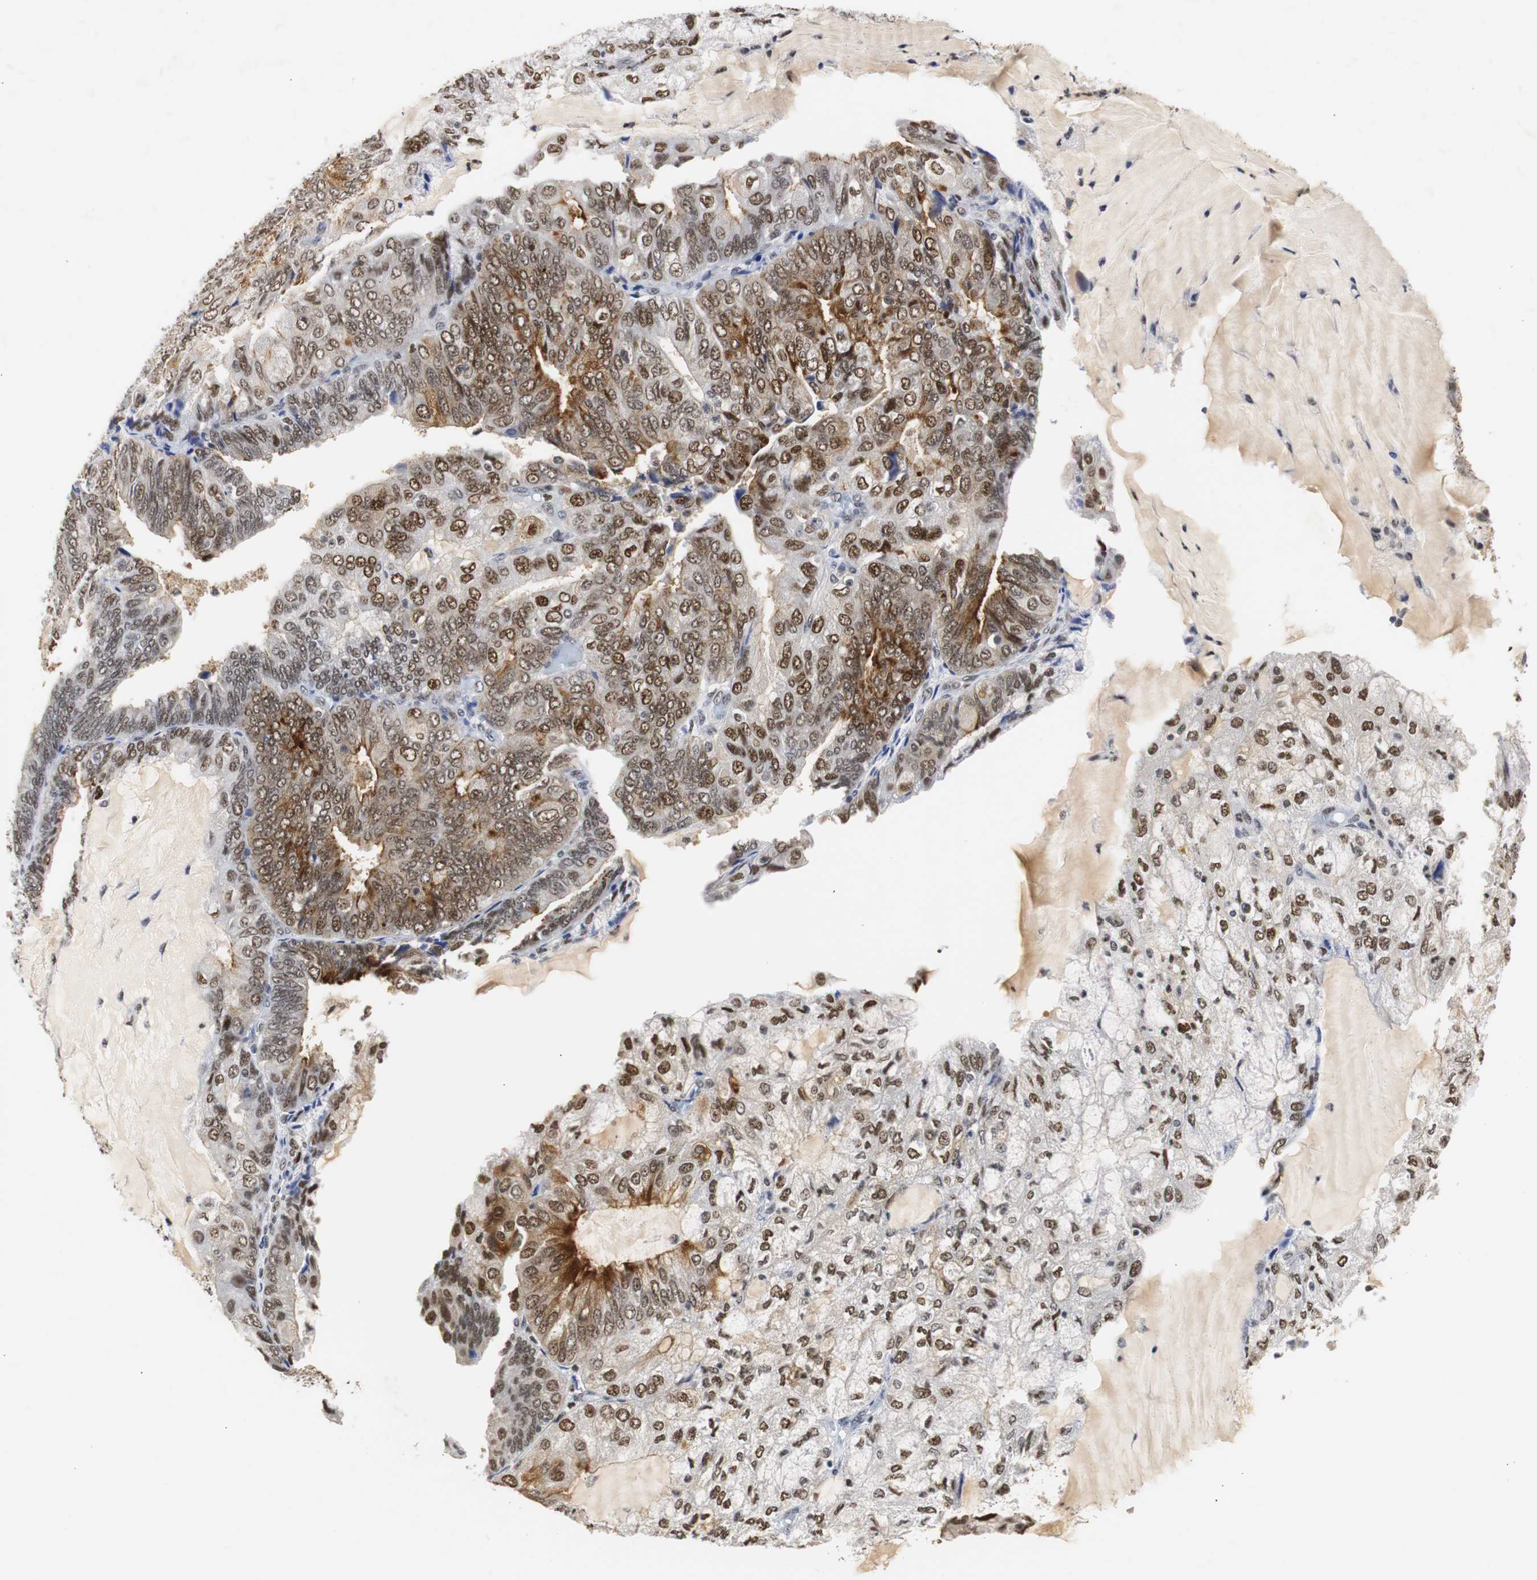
{"staining": {"intensity": "moderate", "quantity": "25%-75%", "location": "nuclear"}, "tissue": "endometrial cancer", "cell_type": "Tumor cells", "image_type": "cancer", "snomed": [{"axis": "morphology", "description": "Adenocarcinoma, NOS"}, {"axis": "topography", "description": "Endometrium"}], "caption": "Immunohistochemical staining of endometrial cancer displays medium levels of moderate nuclear positivity in about 25%-75% of tumor cells. (IHC, brightfield microscopy, high magnification).", "gene": "ZFC3H1", "patient": {"sex": "female", "age": 81}}